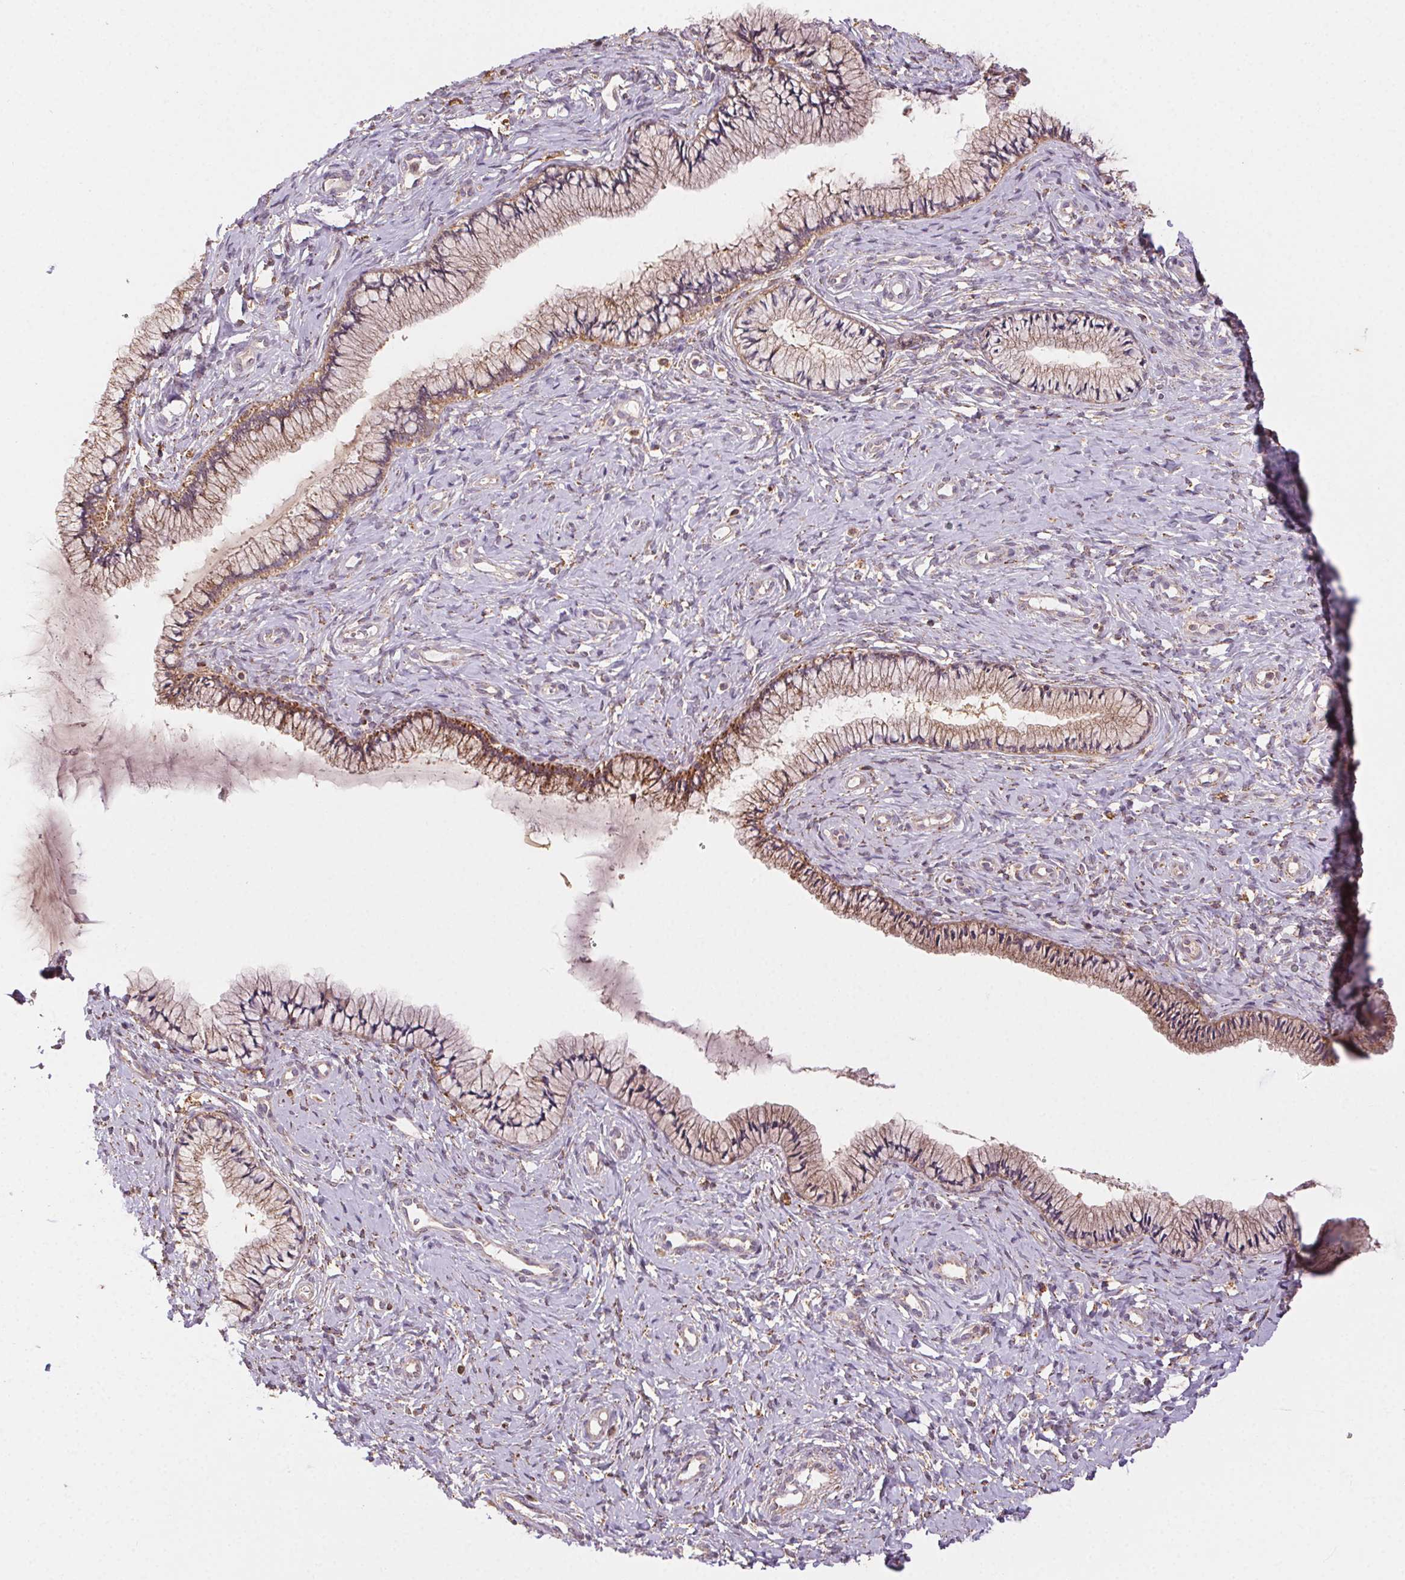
{"staining": {"intensity": "moderate", "quantity": ">75%", "location": "cytoplasmic/membranous"}, "tissue": "cervix", "cell_type": "Glandular cells", "image_type": "normal", "snomed": [{"axis": "morphology", "description": "Normal tissue, NOS"}, {"axis": "topography", "description": "Cervix"}], "caption": "Immunohistochemical staining of normal human cervix displays moderate cytoplasmic/membranous protein expression in about >75% of glandular cells. (IHC, brightfield microscopy, high magnification).", "gene": "FNBP1L", "patient": {"sex": "female", "age": 37}}